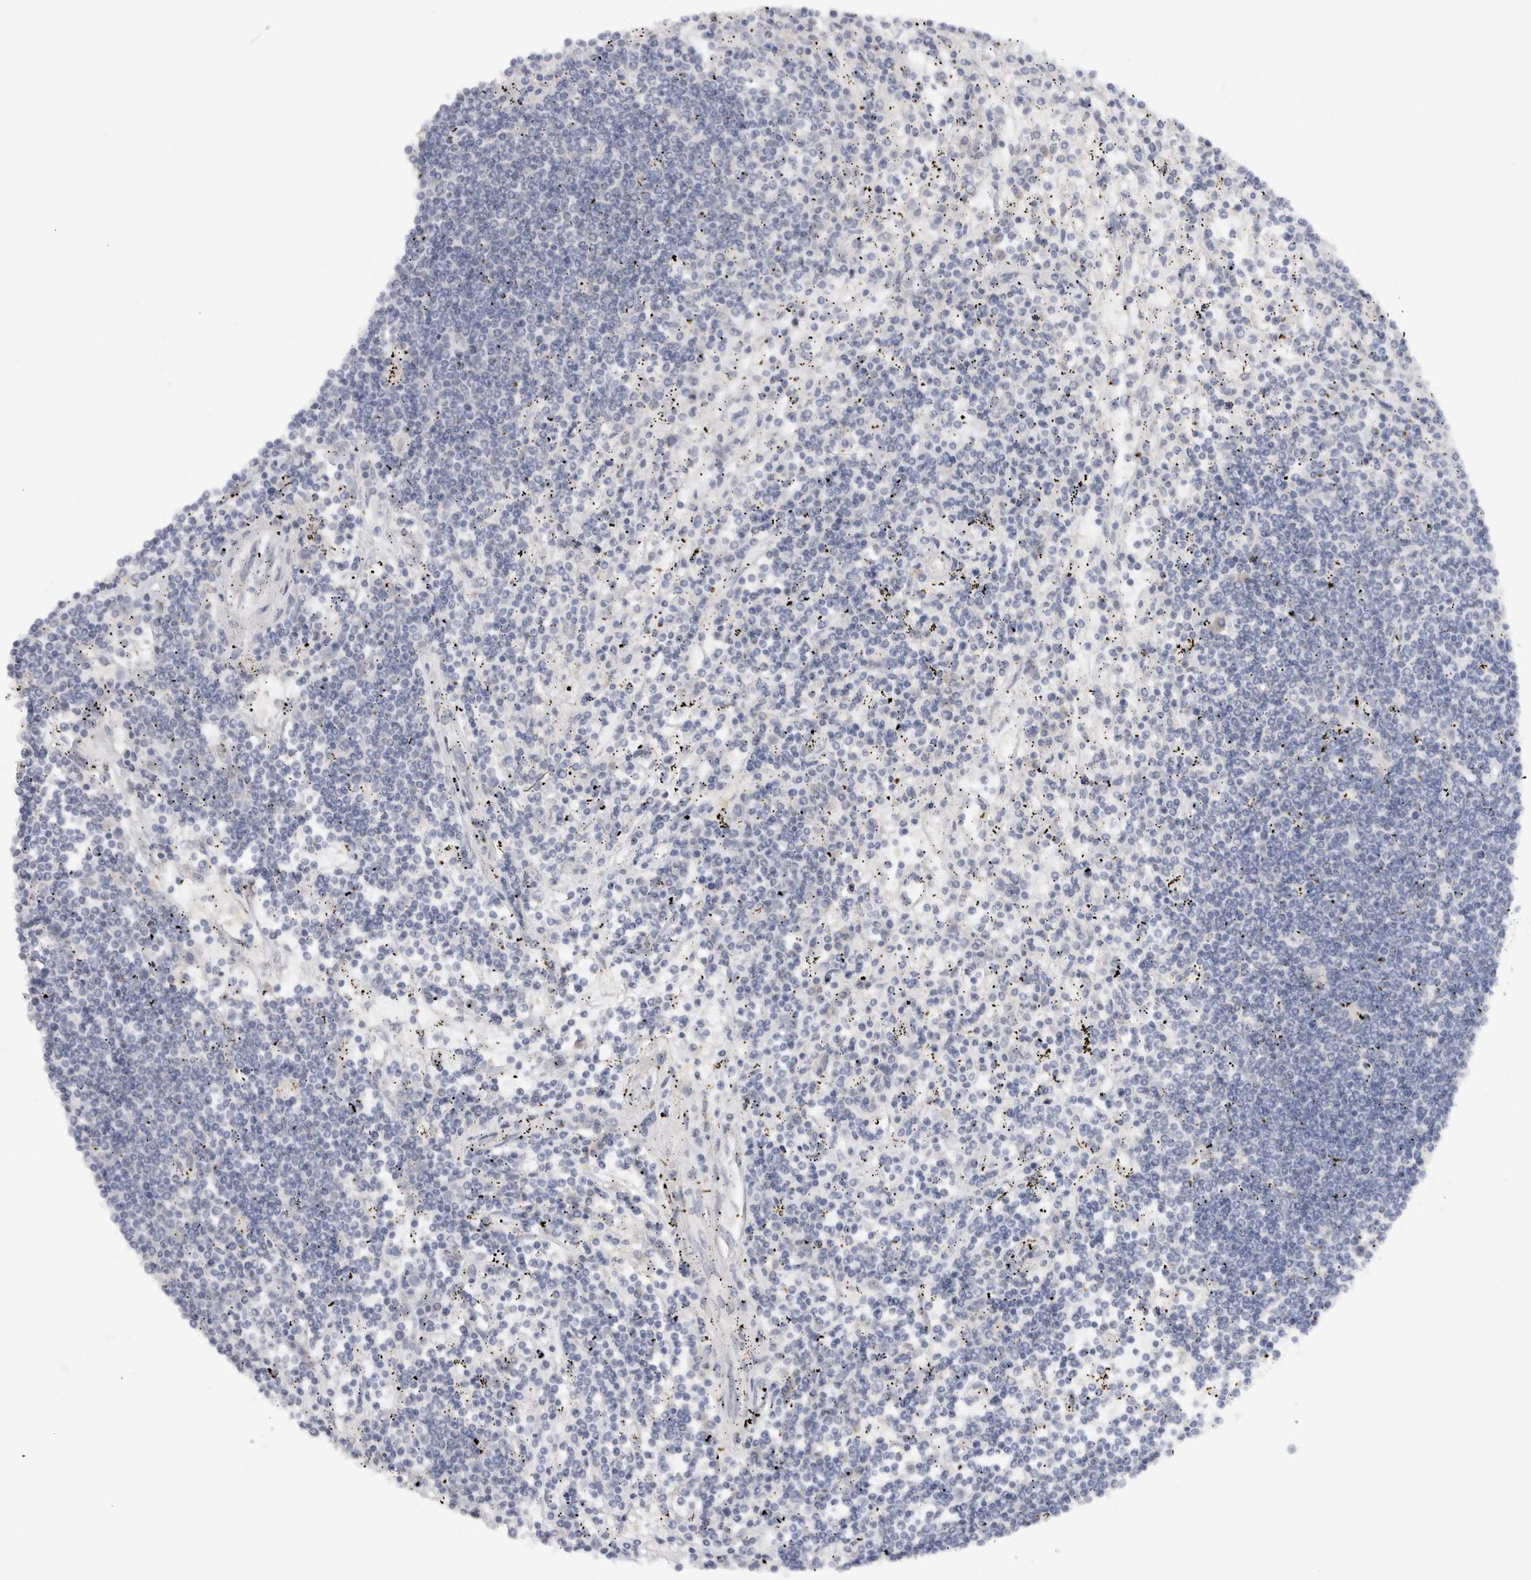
{"staining": {"intensity": "negative", "quantity": "none", "location": "none"}, "tissue": "lymphoma", "cell_type": "Tumor cells", "image_type": "cancer", "snomed": [{"axis": "morphology", "description": "Malignant lymphoma, non-Hodgkin's type, Low grade"}, {"axis": "topography", "description": "Spleen"}], "caption": "Immunohistochemistry of lymphoma displays no positivity in tumor cells. (Brightfield microscopy of DAB (3,3'-diaminobenzidine) immunohistochemistry at high magnification).", "gene": "CHRM4", "patient": {"sex": "male", "age": 76}}